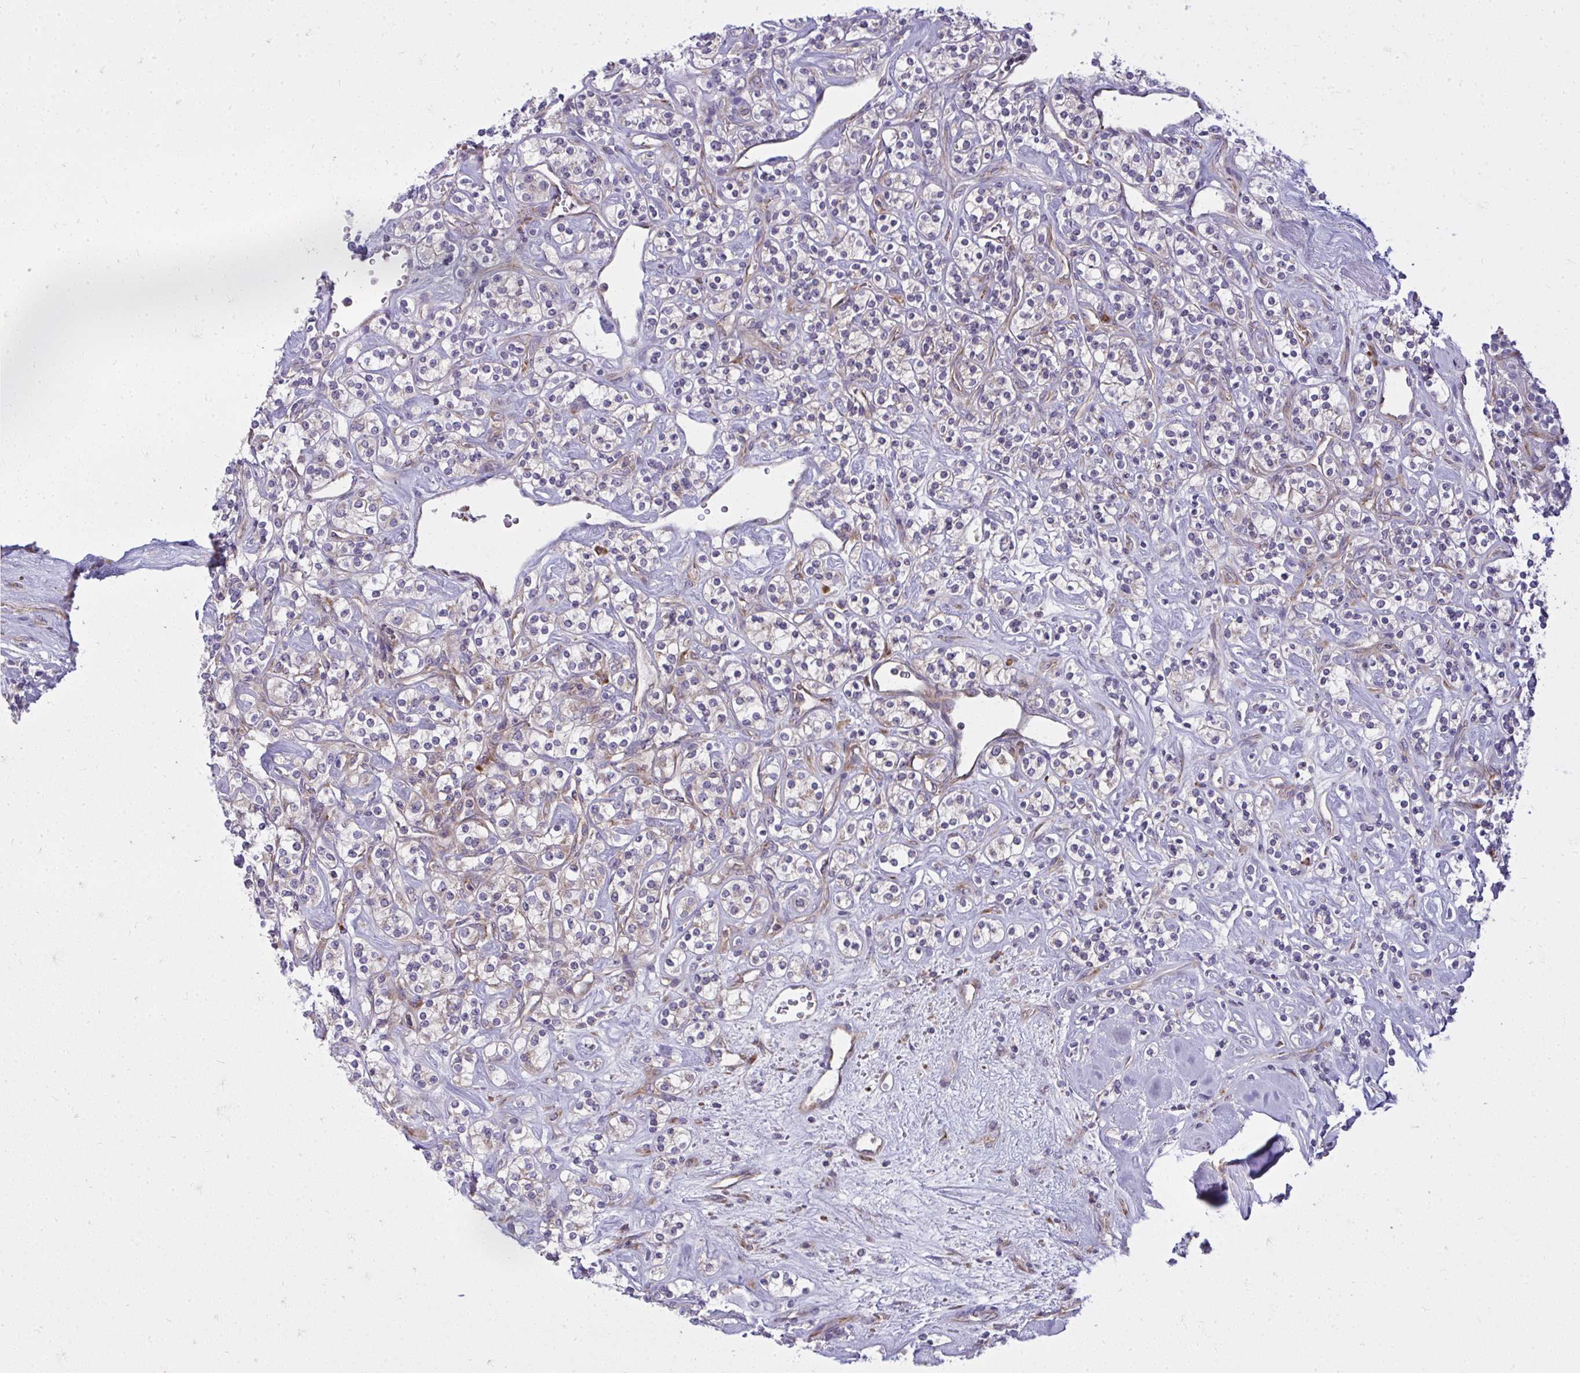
{"staining": {"intensity": "negative", "quantity": "none", "location": "none"}, "tissue": "renal cancer", "cell_type": "Tumor cells", "image_type": "cancer", "snomed": [{"axis": "morphology", "description": "Adenocarcinoma, NOS"}, {"axis": "topography", "description": "Kidney"}], "caption": "The micrograph demonstrates no staining of tumor cells in renal cancer (adenocarcinoma).", "gene": "GFPT2", "patient": {"sex": "male", "age": 77}}